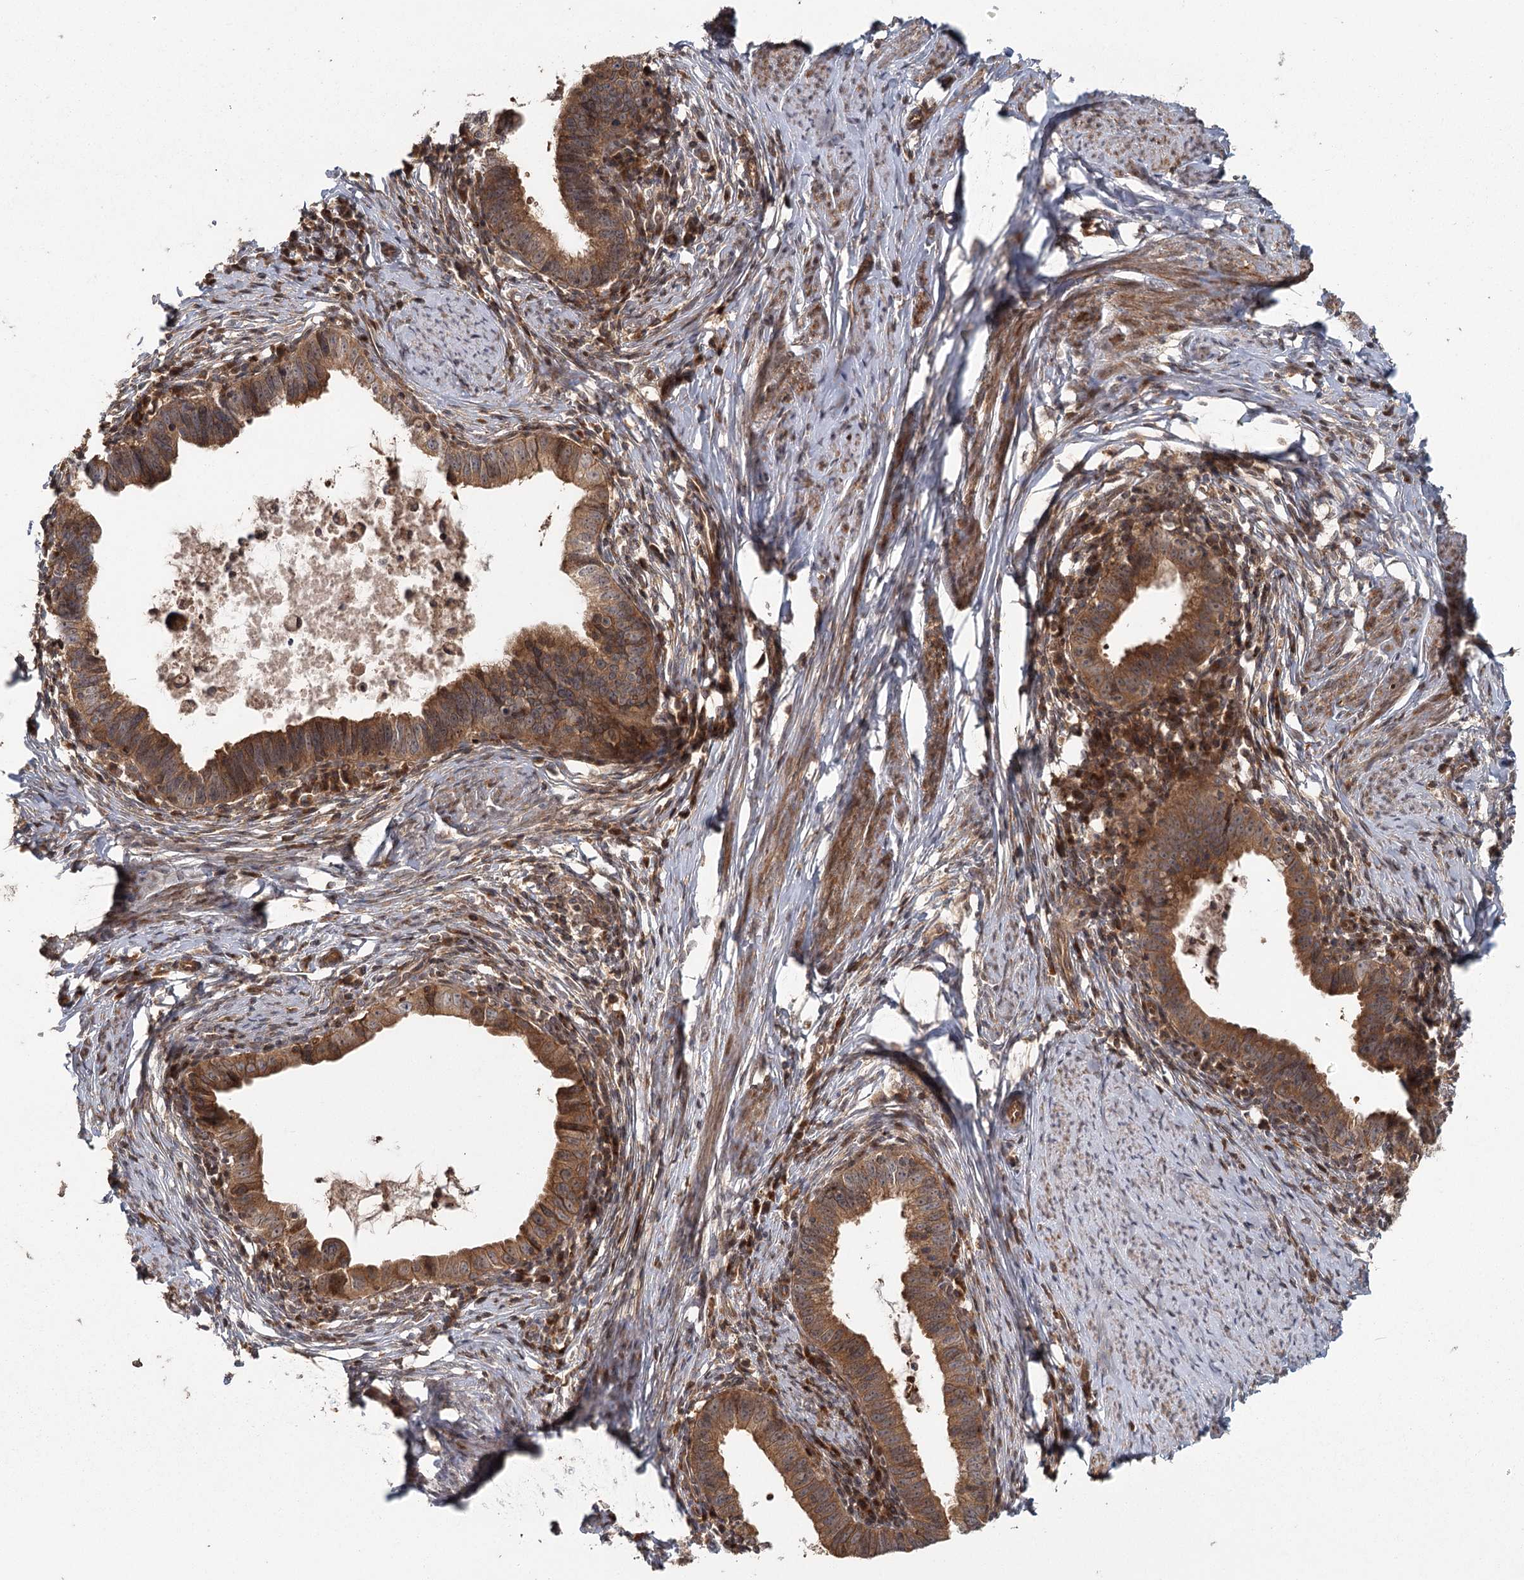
{"staining": {"intensity": "strong", "quantity": ">75%", "location": "cytoplasmic/membranous"}, "tissue": "cervical cancer", "cell_type": "Tumor cells", "image_type": "cancer", "snomed": [{"axis": "morphology", "description": "Adenocarcinoma, NOS"}, {"axis": "topography", "description": "Cervix"}], "caption": "Cervical adenocarcinoma was stained to show a protein in brown. There is high levels of strong cytoplasmic/membranous positivity in approximately >75% of tumor cells.", "gene": "RAPGEF6", "patient": {"sex": "female", "age": 36}}